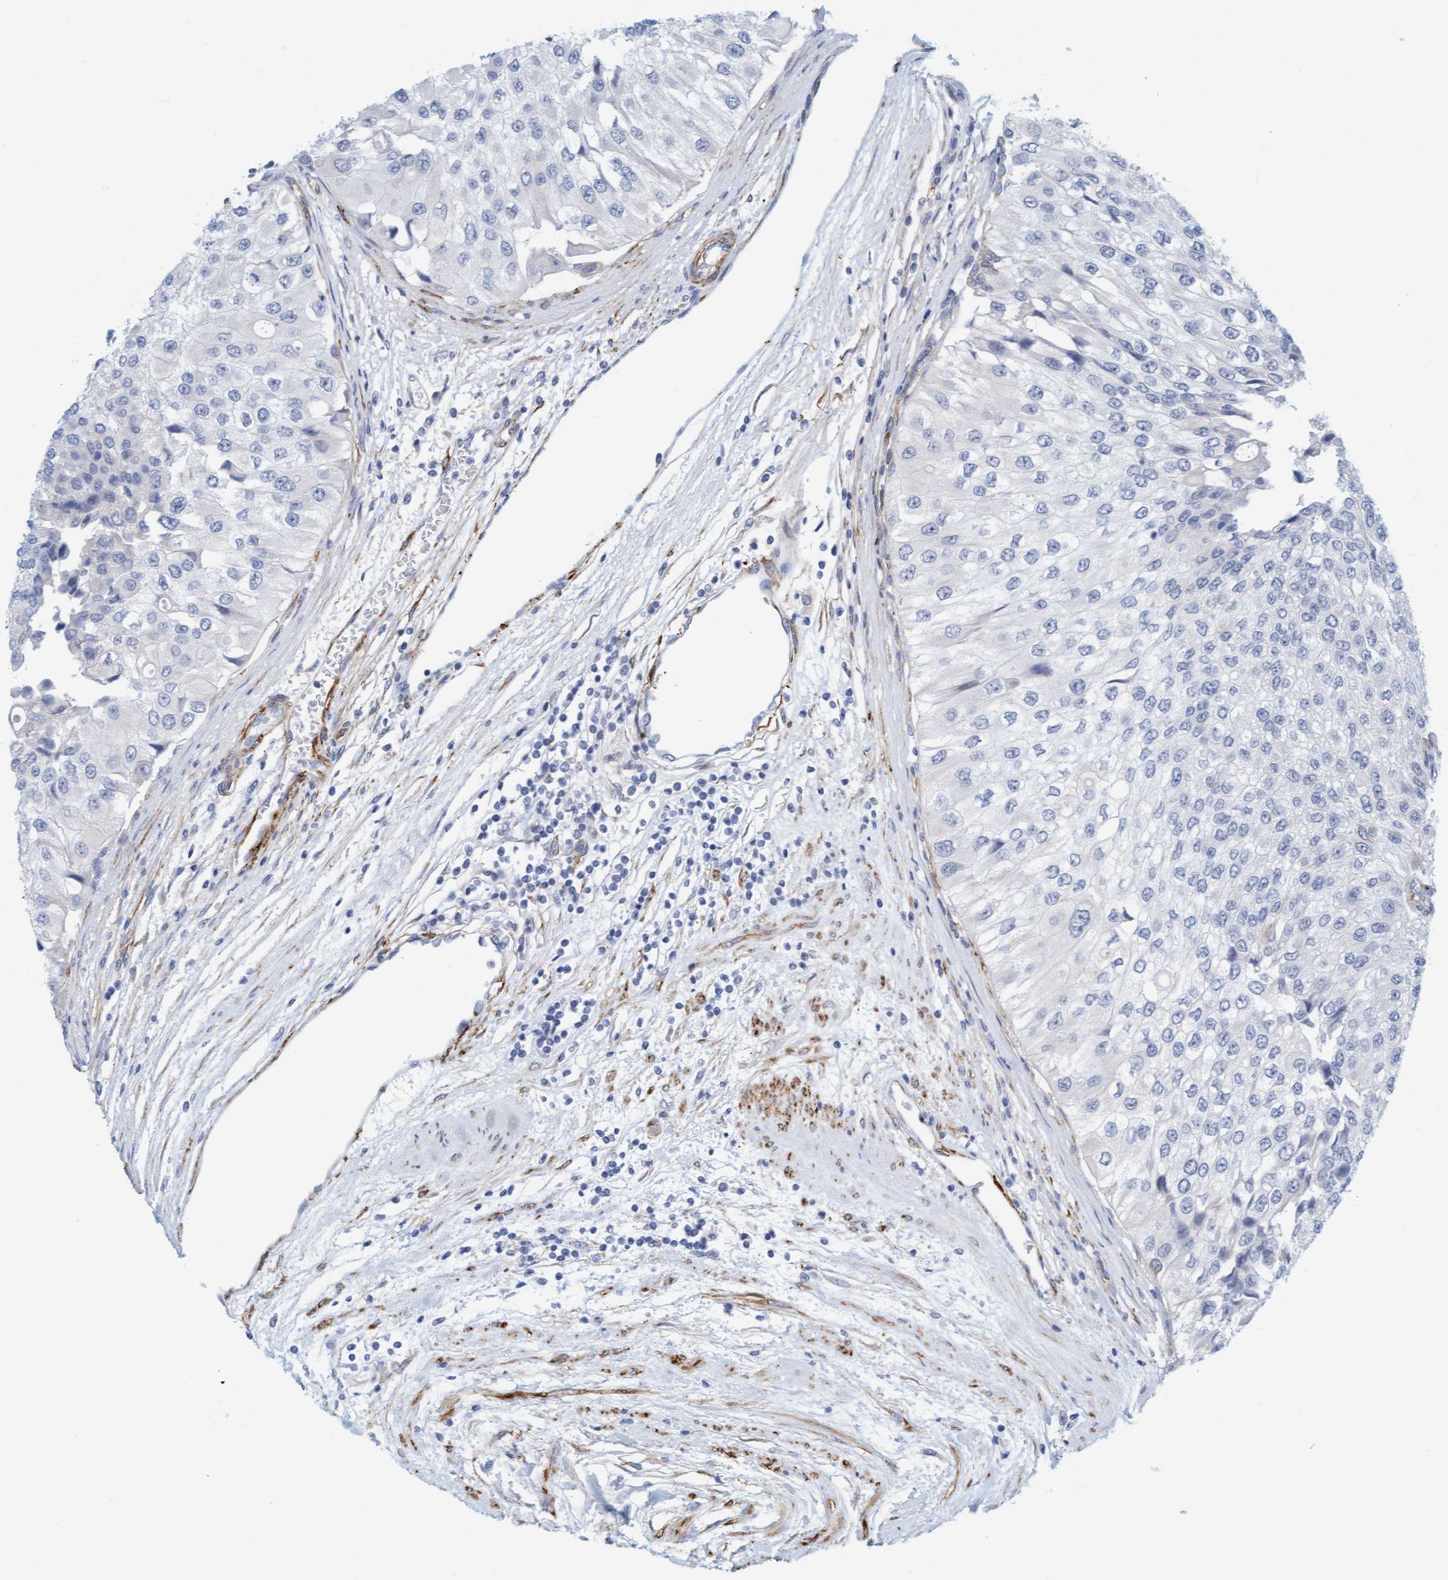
{"staining": {"intensity": "negative", "quantity": "none", "location": "none"}, "tissue": "urothelial cancer", "cell_type": "Tumor cells", "image_type": "cancer", "snomed": [{"axis": "morphology", "description": "Urothelial carcinoma, High grade"}, {"axis": "topography", "description": "Kidney"}, {"axis": "topography", "description": "Urinary bladder"}], "caption": "Immunohistochemical staining of high-grade urothelial carcinoma displays no significant staining in tumor cells.", "gene": "MAP1B", "patient": {"sex": "male", "age": 77}}